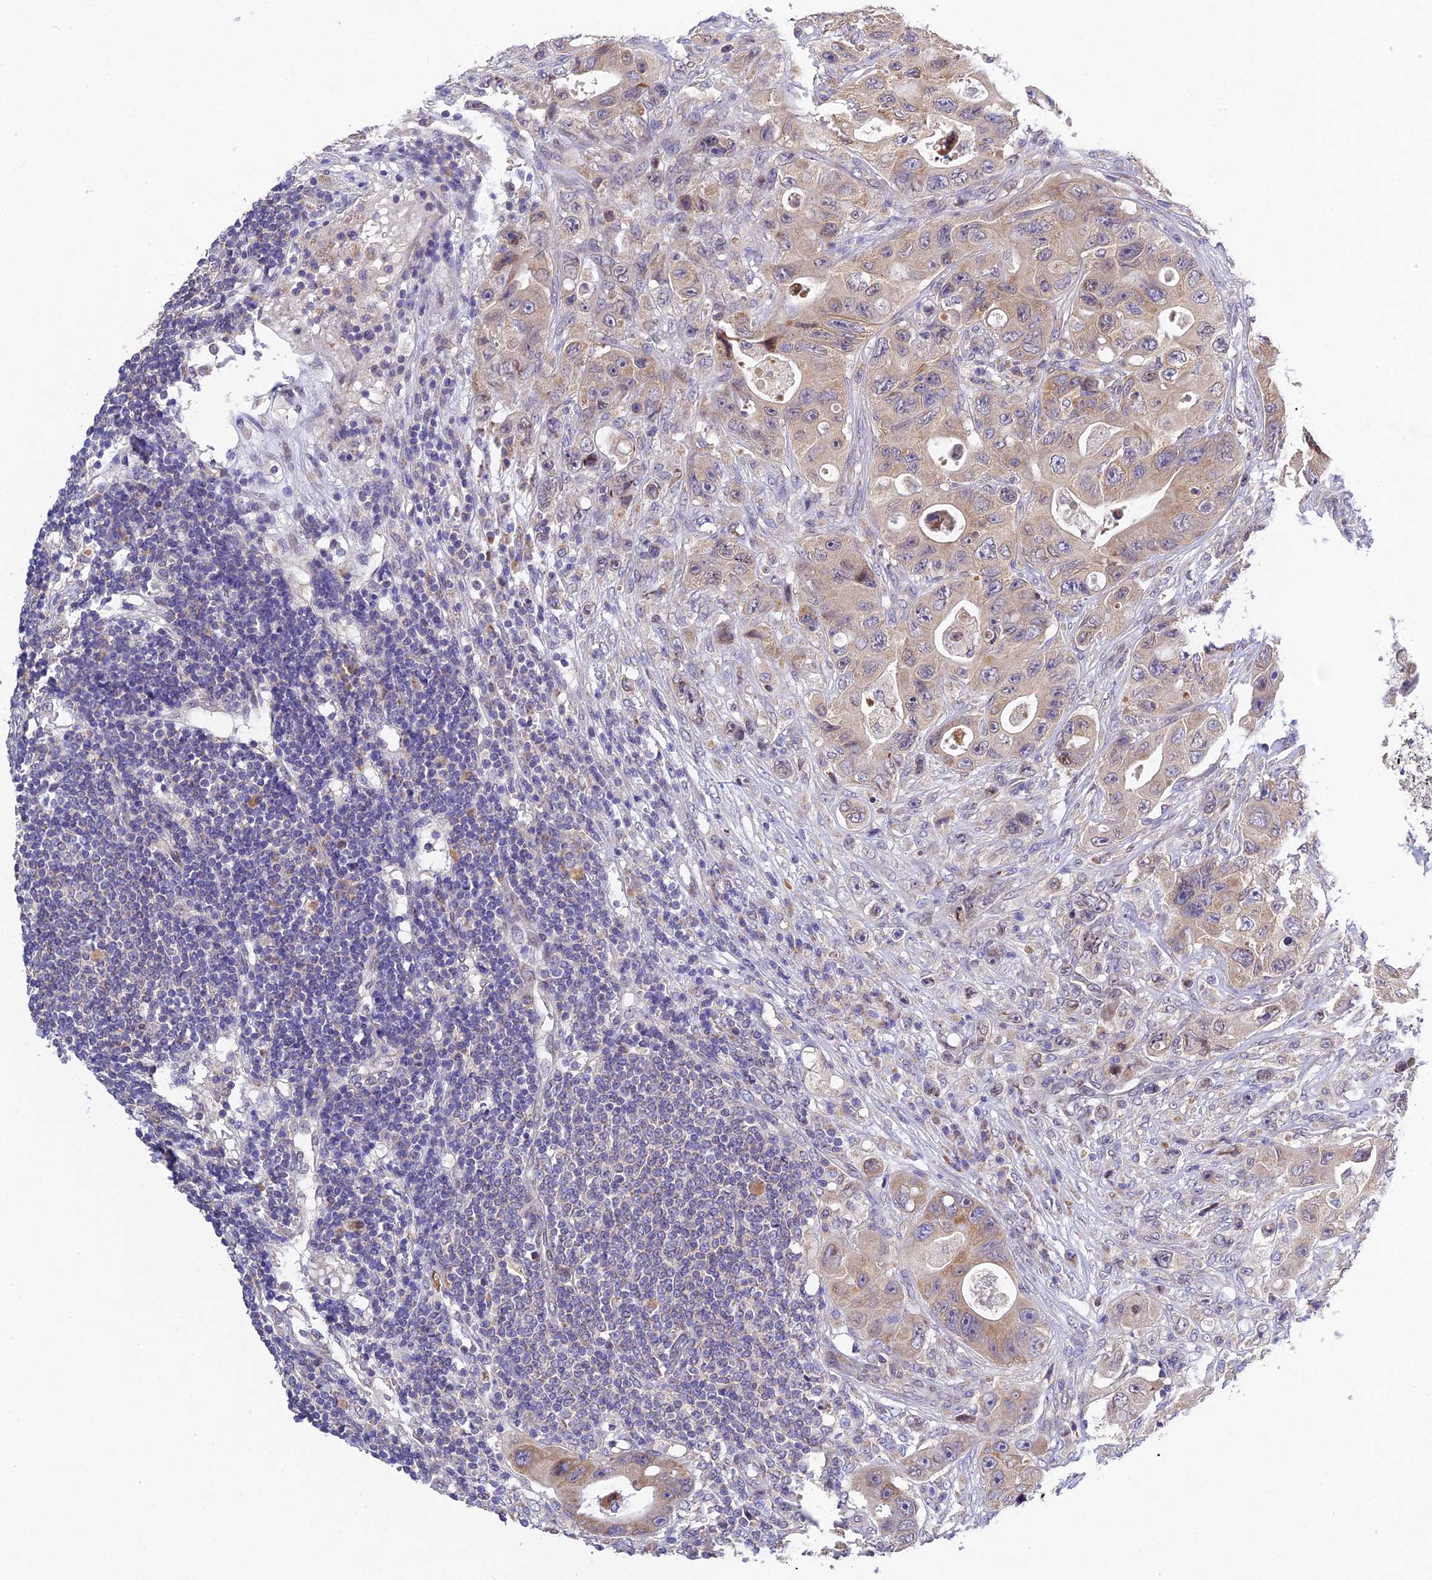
{"staining": {"intensity": "weak", "quantity": ">75%", "location": "cytoplasmic/membranous"}, "tissue": "colorectal cancer", "cell_type": "Tumor cells", "image_type": "cancer", "snomed": [{"axis": "morphology", "description": "Adenocarcinoma, NOS"}, {"axis": "topography", "description": "Colon"}], "caption": "Adenocarcinoma (colorectal) stained with DAB (3,3'-diaminobenzidine) immunohistochemistry displays low levels of weak cytoplasmic/membranous positivity in about >75% of tumor cells. (DAB IHC, brown staining for protein, blue staining for nuclei).", "gene": "MGAT2", "patient": {"sex": "female", "age": 46}}